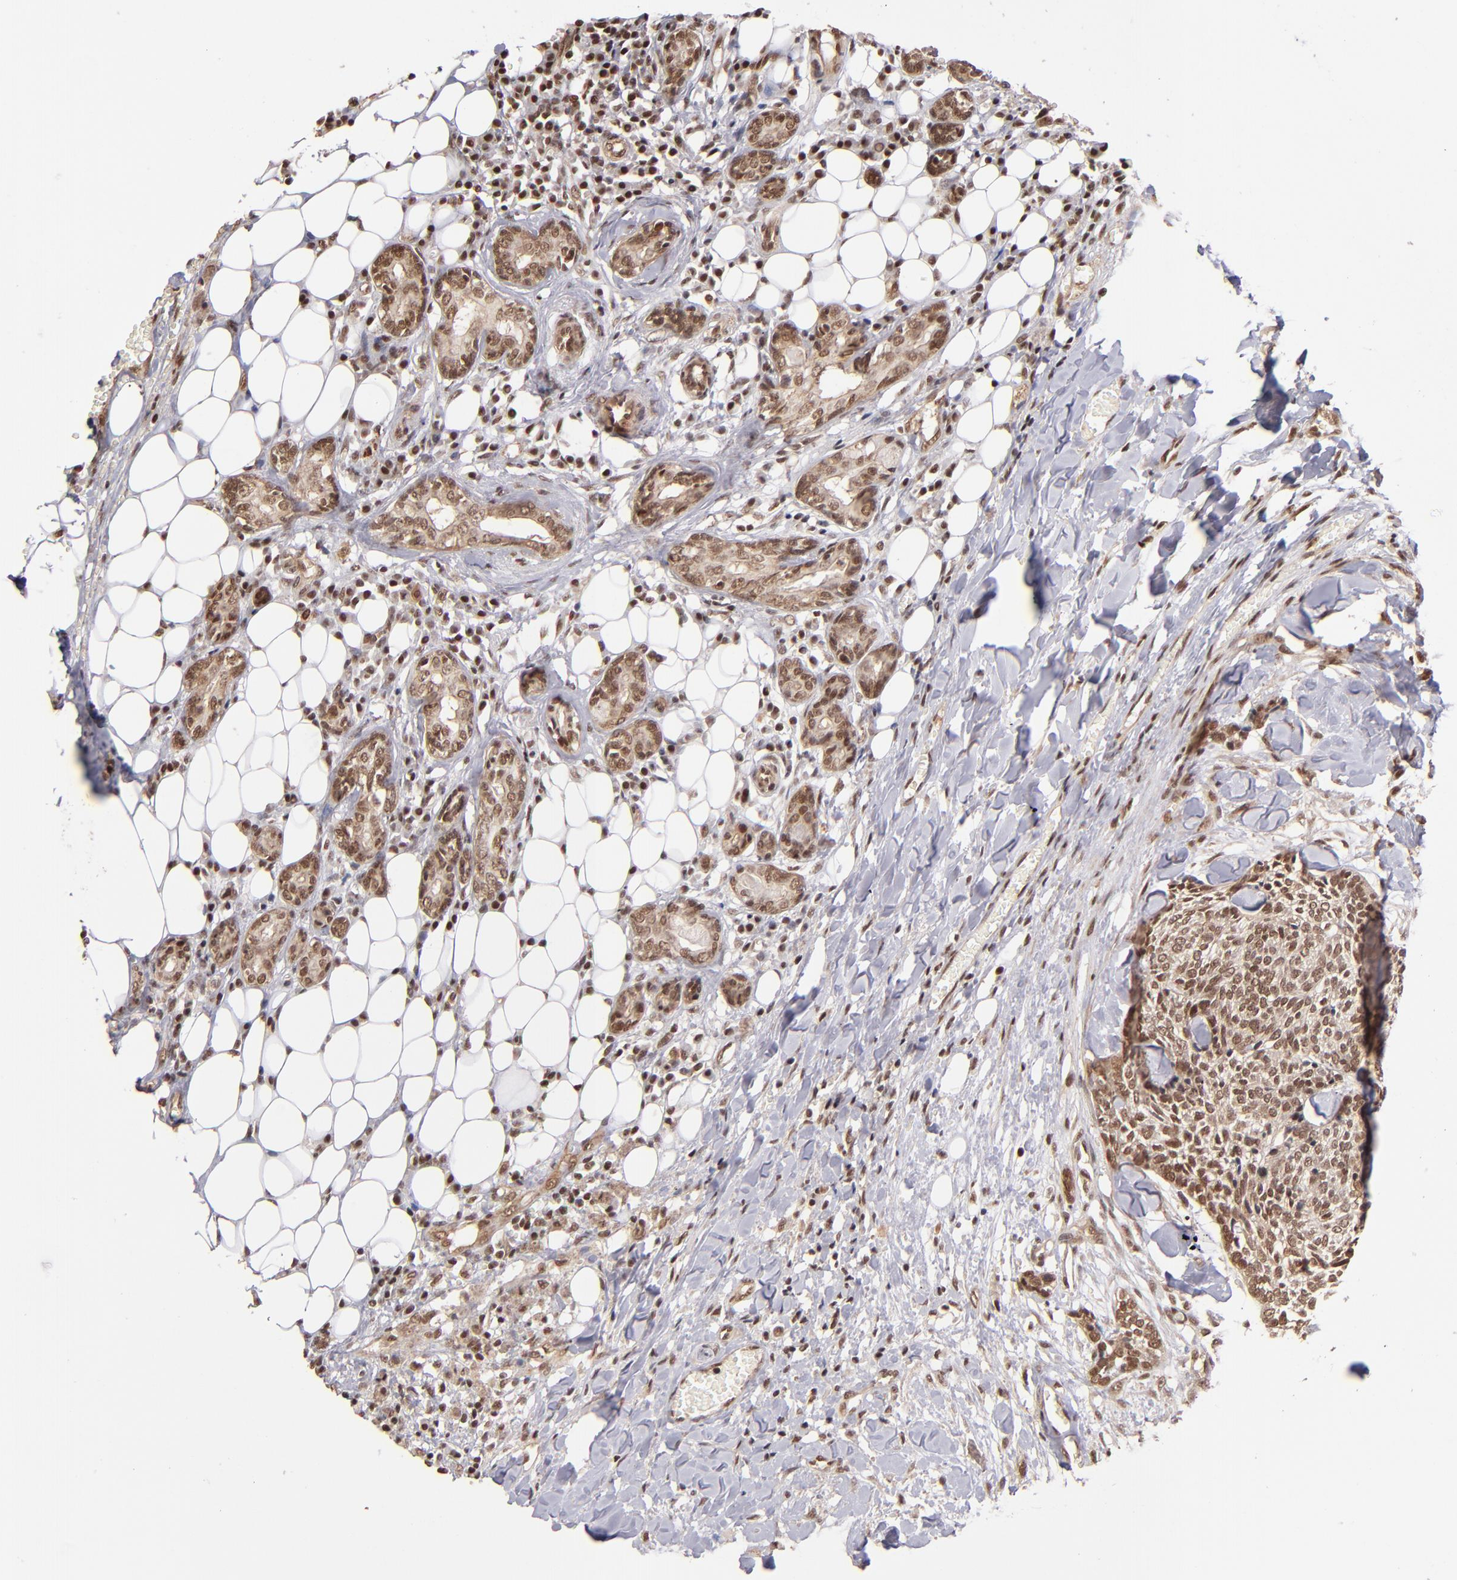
{"staining": {"intensity": "moderate", "quantity": ">75%", "location": "cytoplasmic/membranous,nuclear"}, "tissue": "head and neck cancer", "cell_type": "Tumor cells", "image_type": "cancer", "snomed": [{"axis": "morphology", "description": "Squamous cell carcinoma, NOS"}, {"axis": "topography", "description": "Salivary gland"}, {"axis": "topography", "description": "Head-Neck"}], "caption": "Immunohistochemistry (IHC) of squamous cell carcinoma (head and neck) shows medium levels of moderate cytoplasmic/membranous and nuclear positivity in approximately >75% of tumor cells.", "gene": "TERF2", "patient": {"sex": "male", "age": 70}}